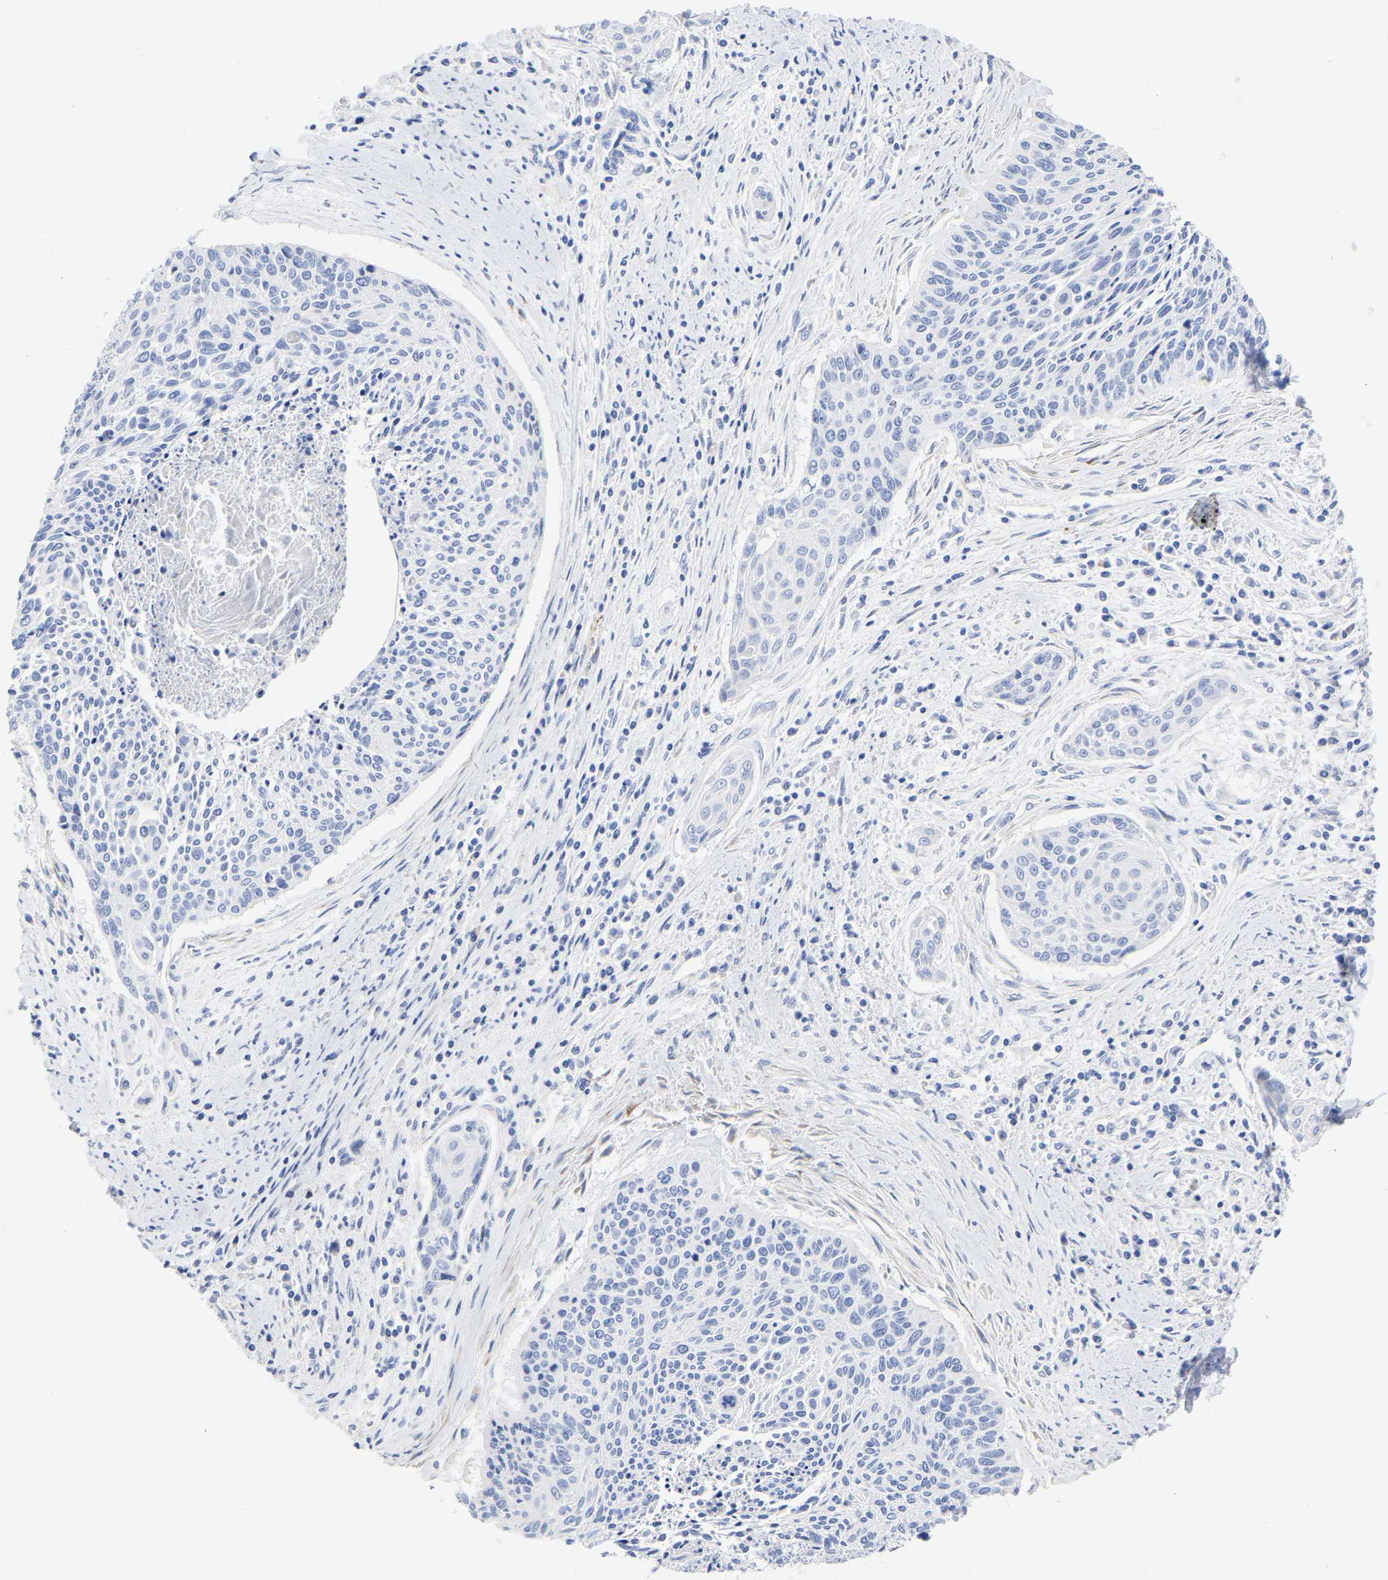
{"staining": {"intensity": "negative", "quantity": "none", "location": "none"}, "tissue": "cervical cancer", "cell_type": "Tumor cells", "image_type": "cancer", "snomed": [{"axis": "morphology", "description": "Squamous cell carcinoma, NOS"}, {"axis": "topography", "description": "Cervix"}], "caption": "IHC histopathology image of neoplastic tissue: human cervical squamous cell carcinoma stained with DAB shows no significant protein positivity in tumor cells. (Stains: DAB (3,3'-diaminobenzidine) immunohistochemistry (IHC) with hematoxylin counter stain, Microscopy: brightfield microscopy at high magnification).", "gene": "HAPLN1", "patient": {"sex": "female", "age": 55}}